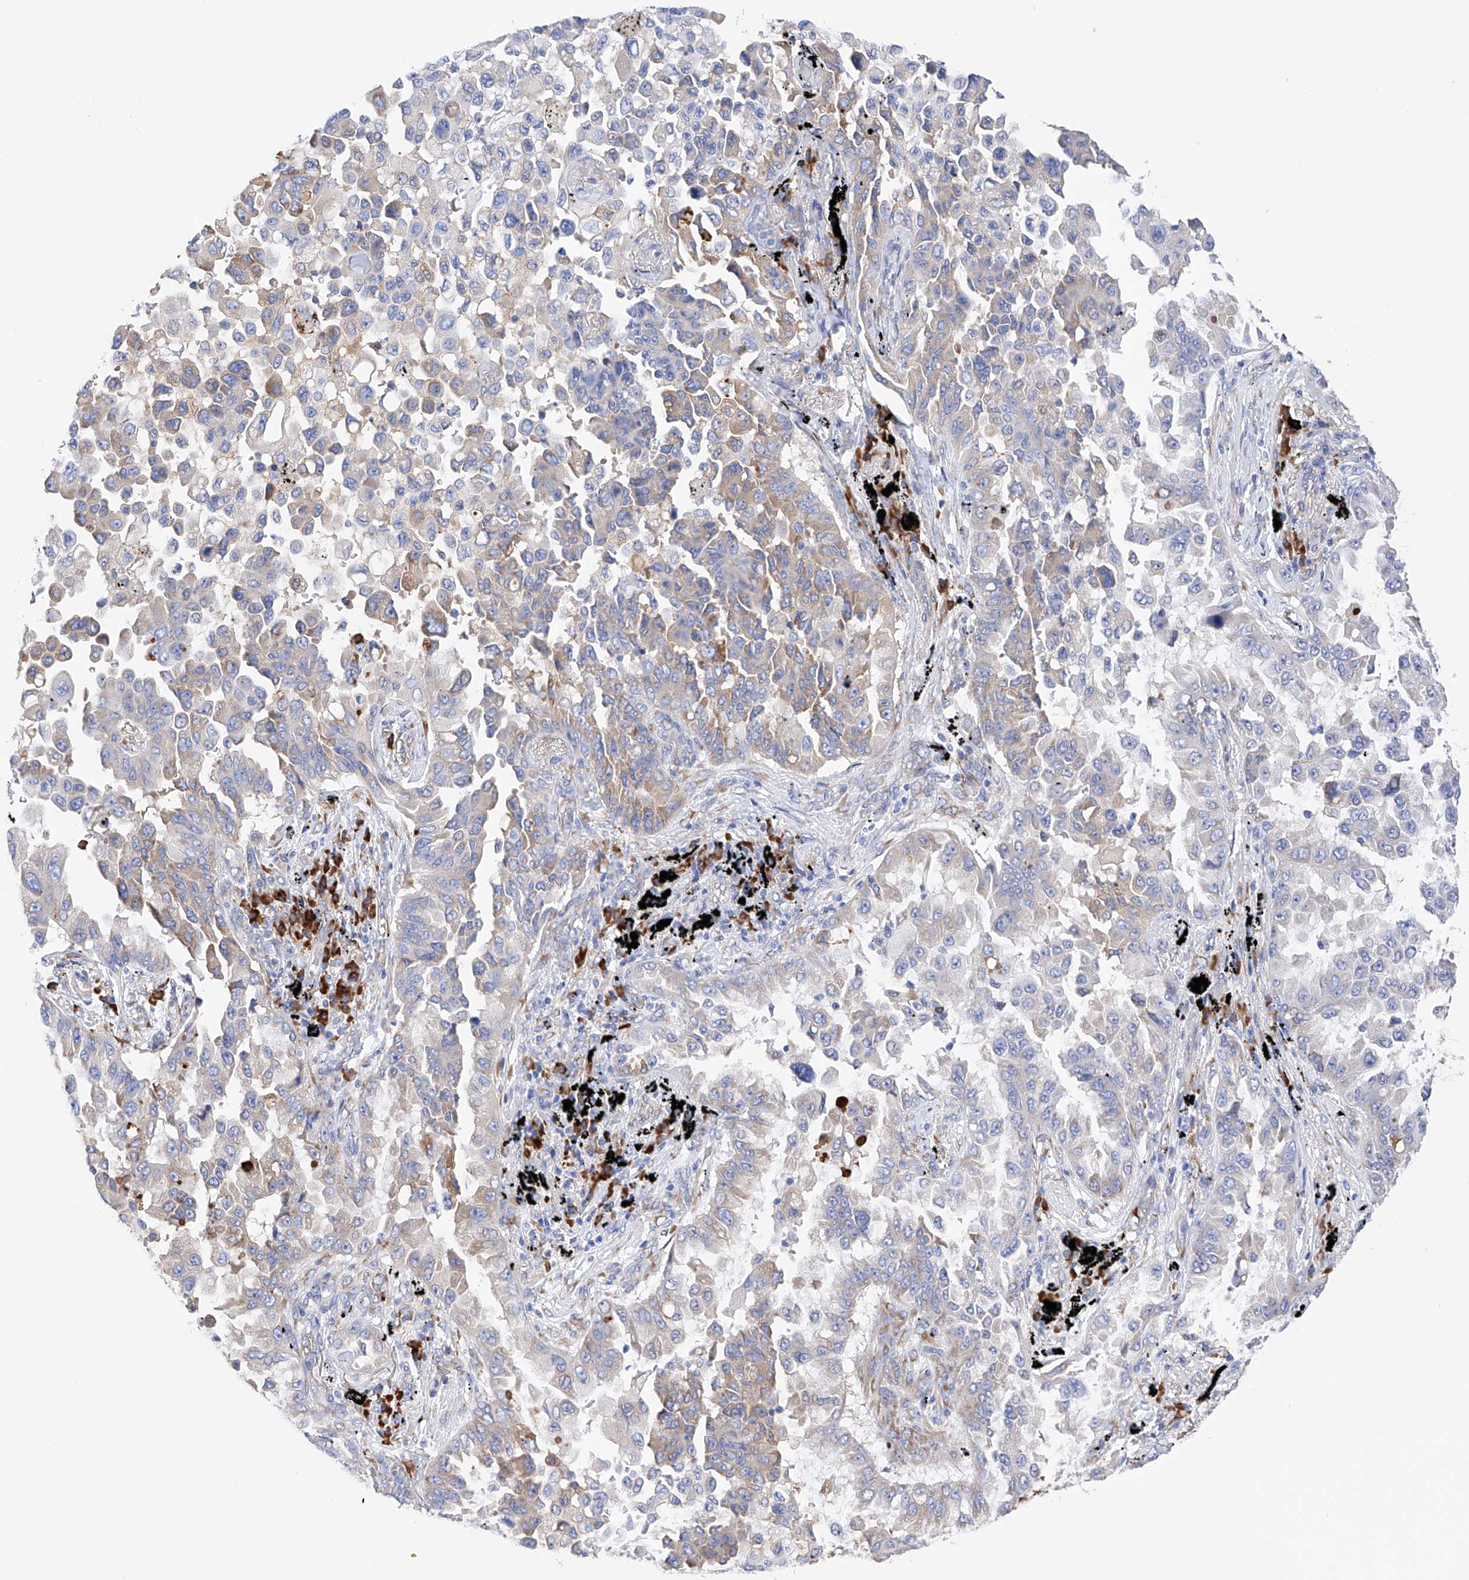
{"staining": {"intensity": "weak", "quantity": "<25%", "location": "cytoplasmic/membranous"}, "tissue": "lung cancer", "cell_type": "Tumor cells", "image_type": "cancer", "snomed": [{"axis": "morphology", "description": "Adenocarcinoma, NOS"}, {"axis": "topography", "description": "Lung"}], "caption": "An immunohistochemistry photomicrograph of lung cancer is shown. There is no staining in tumor cells of lung cancer. (Immunohistochemistry, brightfield microscopy, high magnification).", "gene": "PDIA5", "patient": {"sex": "female", "age": 67}}